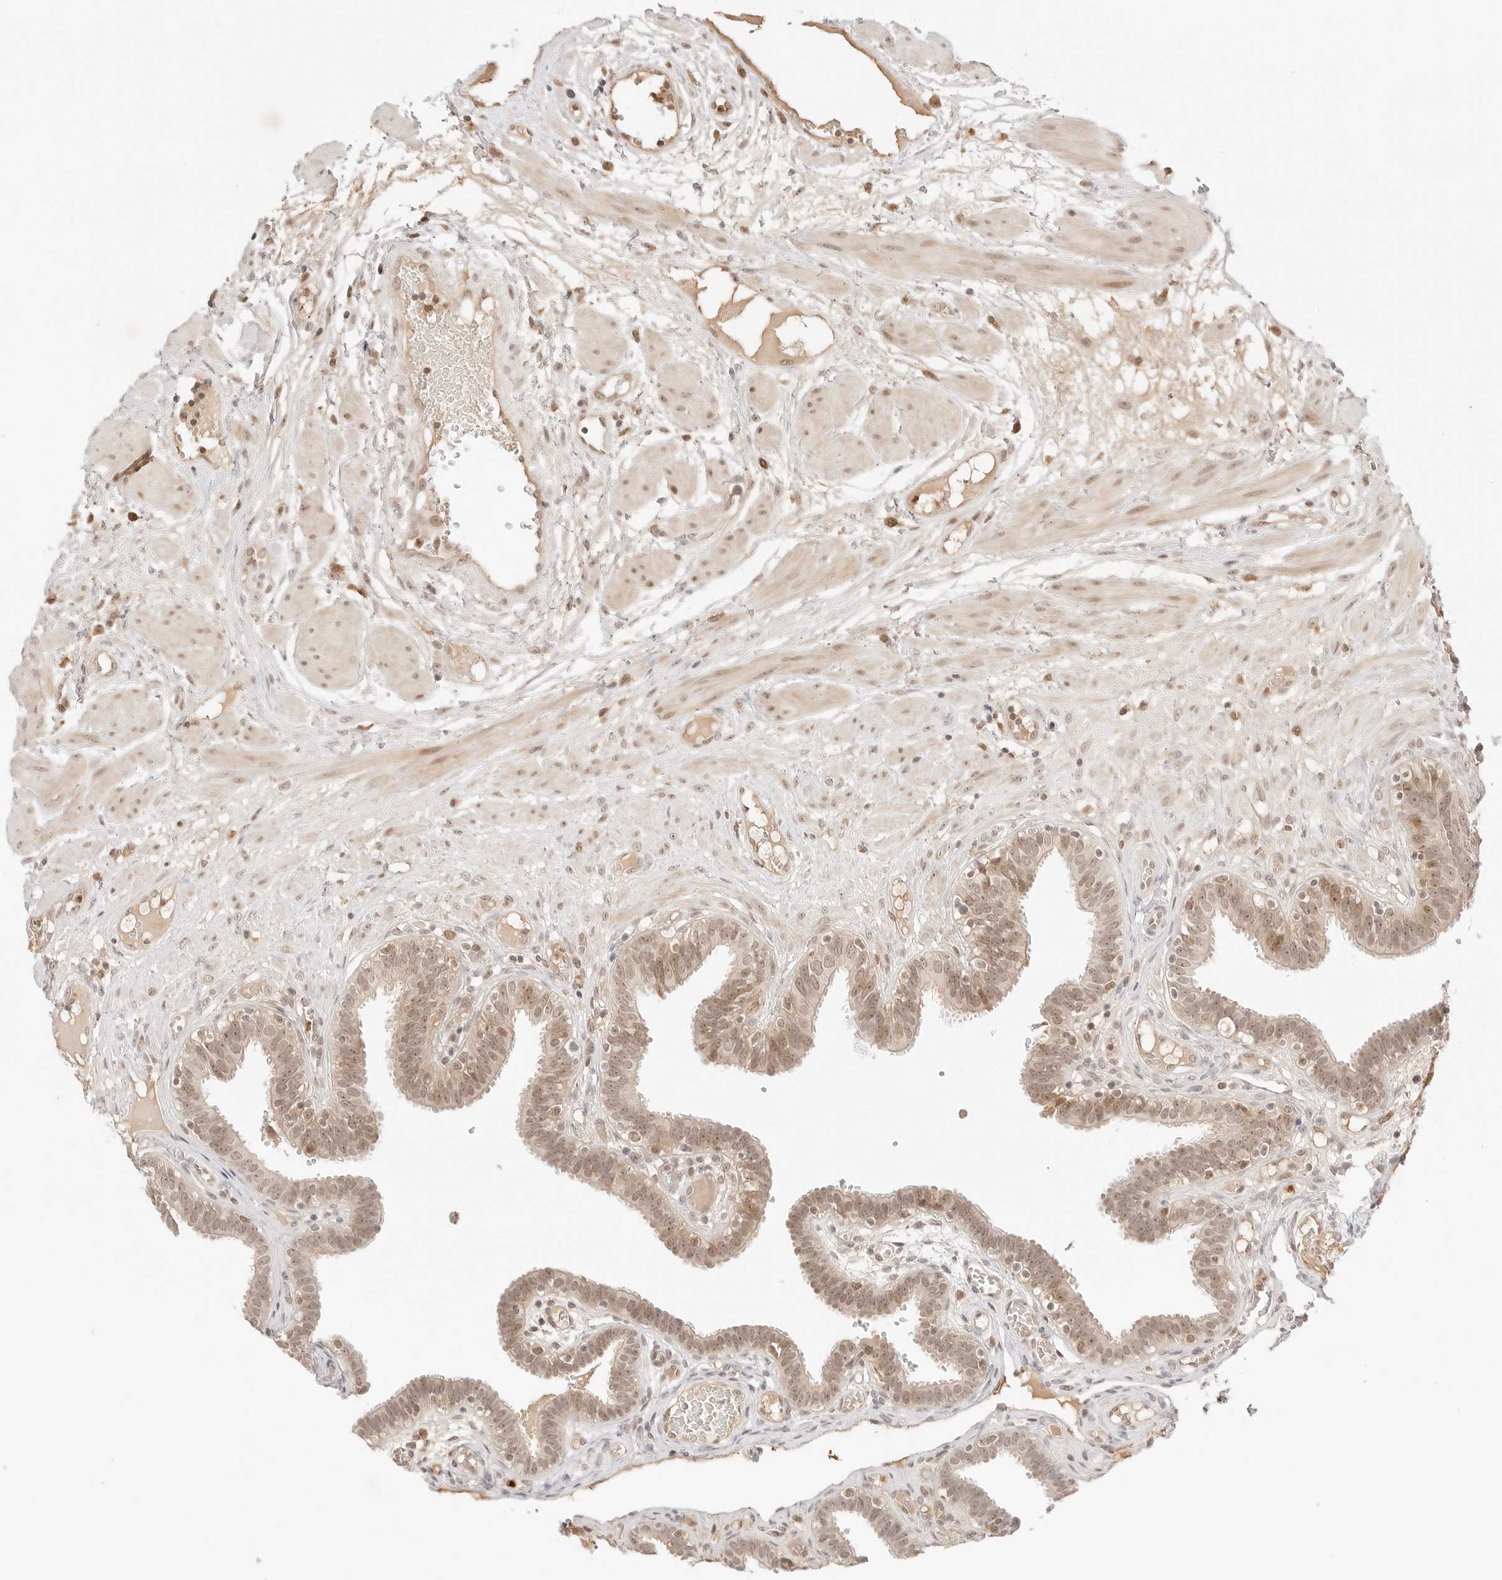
{"staining": {"intensity": "moderate", "quantity": "<25%", "location": "nuclear"}, "tissue": "fallopian tube", "cell_type": "Glandular cells", "image_type": "normal", "snomed": [{"axis": "morphology", "description": "Normal tissue, NOS"}, {"axis": "topography", "description": "Fallopian tube"}, {"axis": "topography", "description": "Placenta"}], "caption": "A micrograph showing moderate nuclear positivity in about <25% of glandular cells in benign fallopian tube, as visualized by brown immunohistochemical staining.", "gene": "RPS6KL1", "patient": {"sex": "female", "age": 32}}